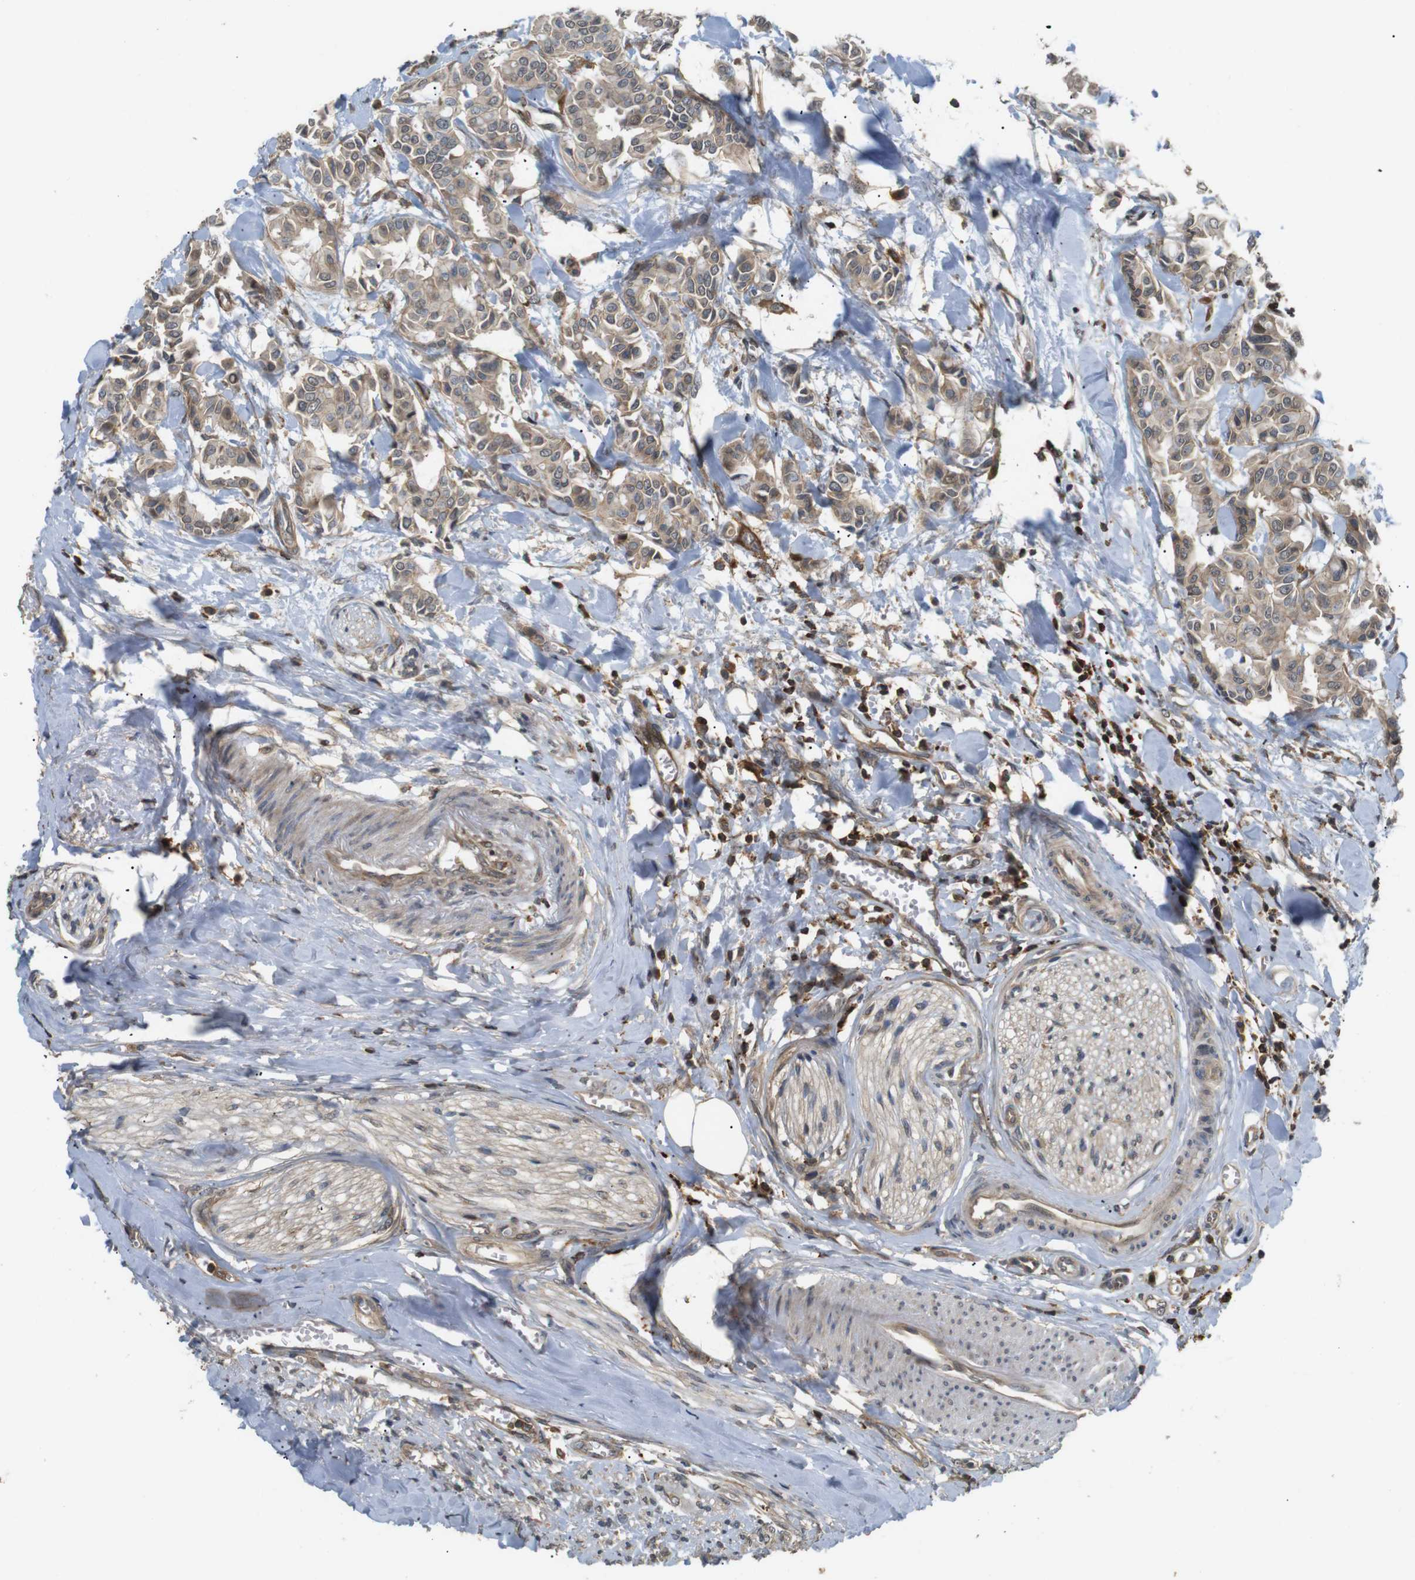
{"staining": {"intensity": "moderate", "quantity": ">75%", "location": "cytoplasmic/membranous"}, "tissue": "head and neck cancer", "cell_type": "Tumor cells", "image_type": "cancer", "snomed": [{"axis": "morphology", "description": "Adenocarcinoma, NOS"}, {"axis": "topography", "description": "Salivary gland"}, {"axis": "topography", "description": "Head-Neck"}], "caption": "An image of human head and neck cancer (adenocarcinoma) stained for a protein demonstrates moderate cytoplasmic/membranous brown staining in tumor cells.", "gene": "KSR1", "patient": {"sex": "female", "age": 59}}